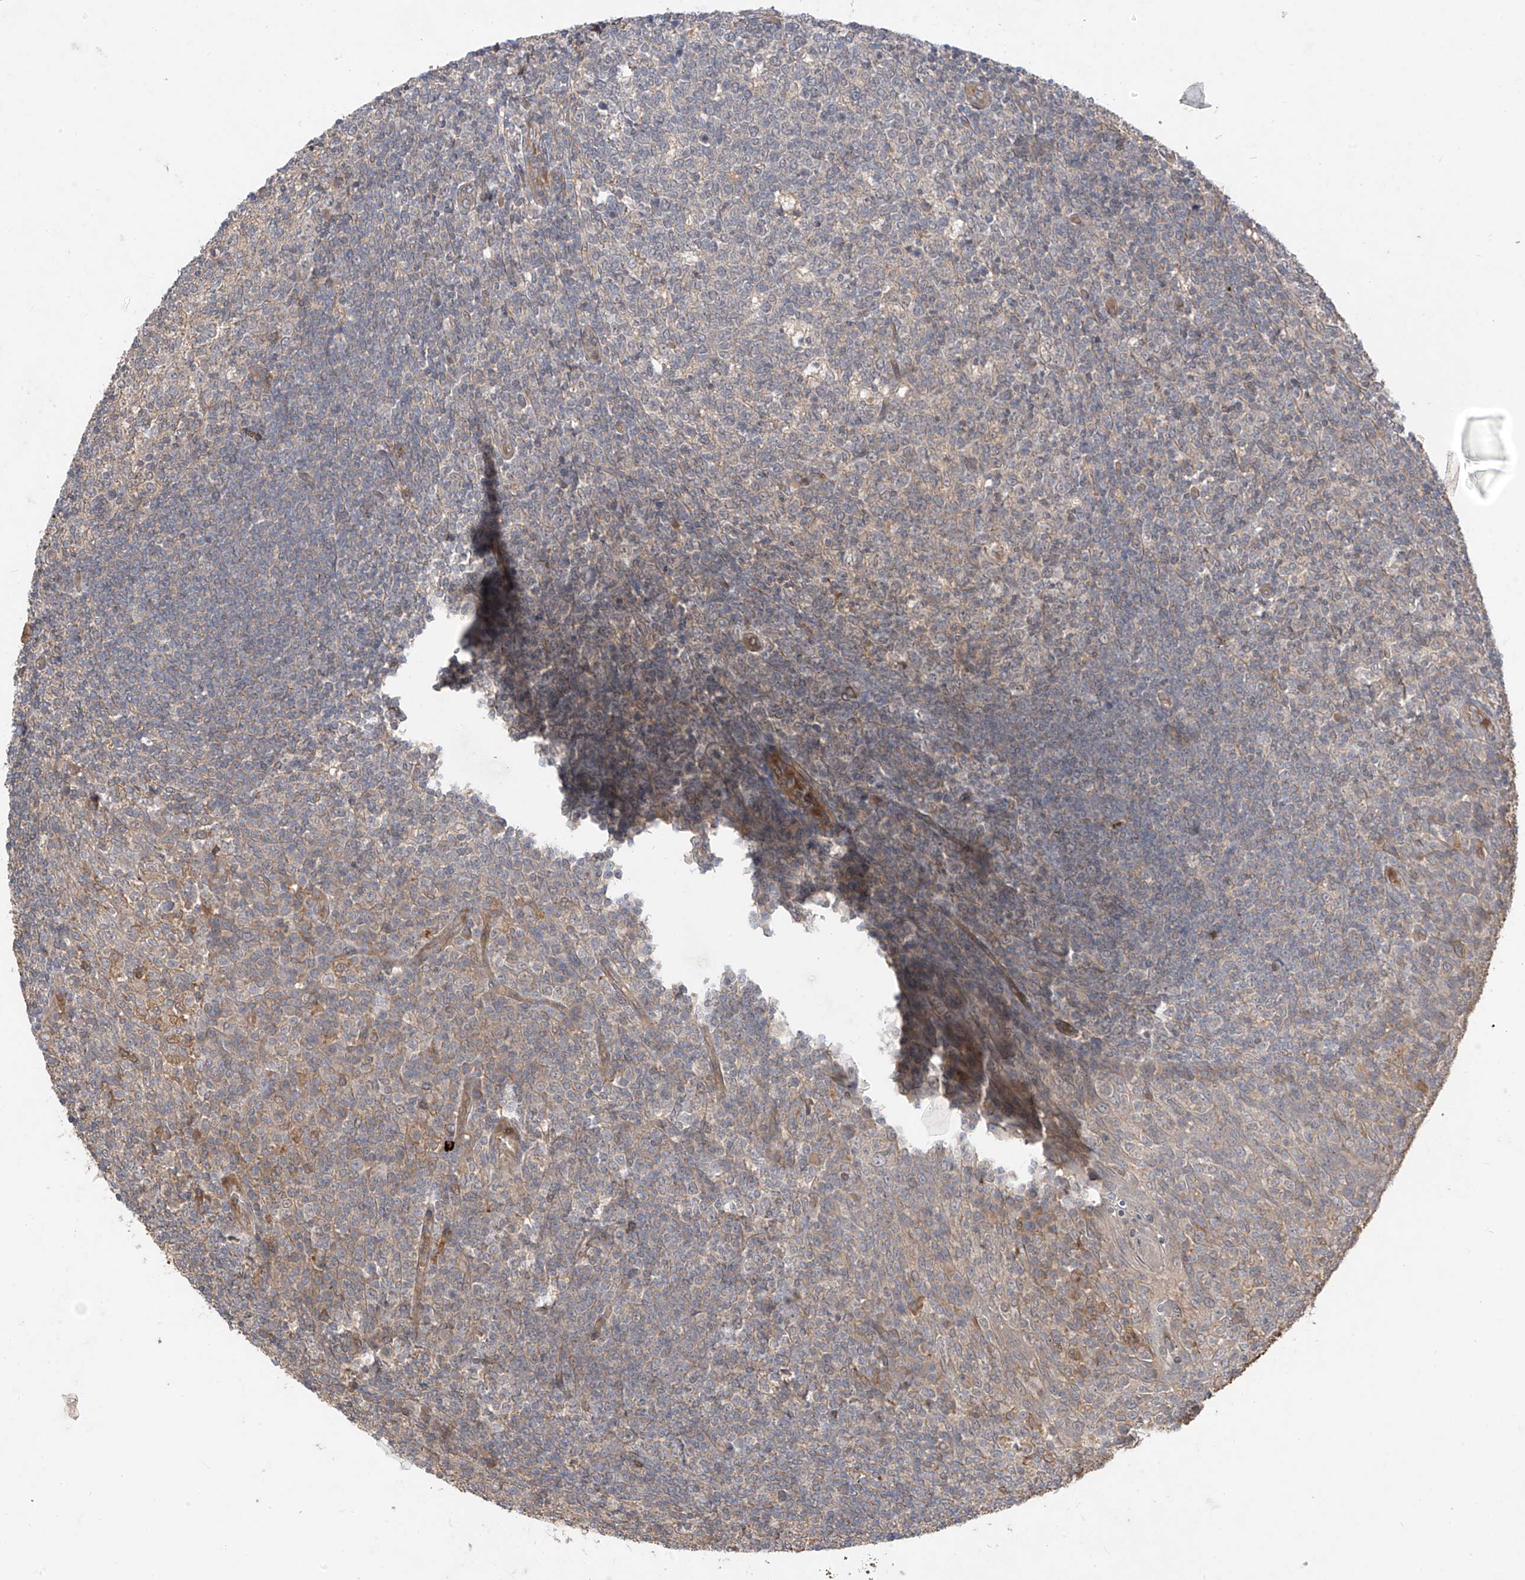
{"staining": {"intensity": "weak", "quantity": "<25%", "location": "cytoplasmic/membranous"}, "tissue": "tonsil", "cell_type": "Germinal center cells", "image_type": "normal", "snomed": [{"axis": "morphology", "description": "Normal tissue, NOS"}, {"axis": "topography", "description": "Tonsil"}], "caption": "Immunohistochemical staining of unremarkable human tonsil demonstrates no significant positivity in germinal center cells.", "gene": "CACNA2D4", "patient": {"sex": "female", "age": 19}}